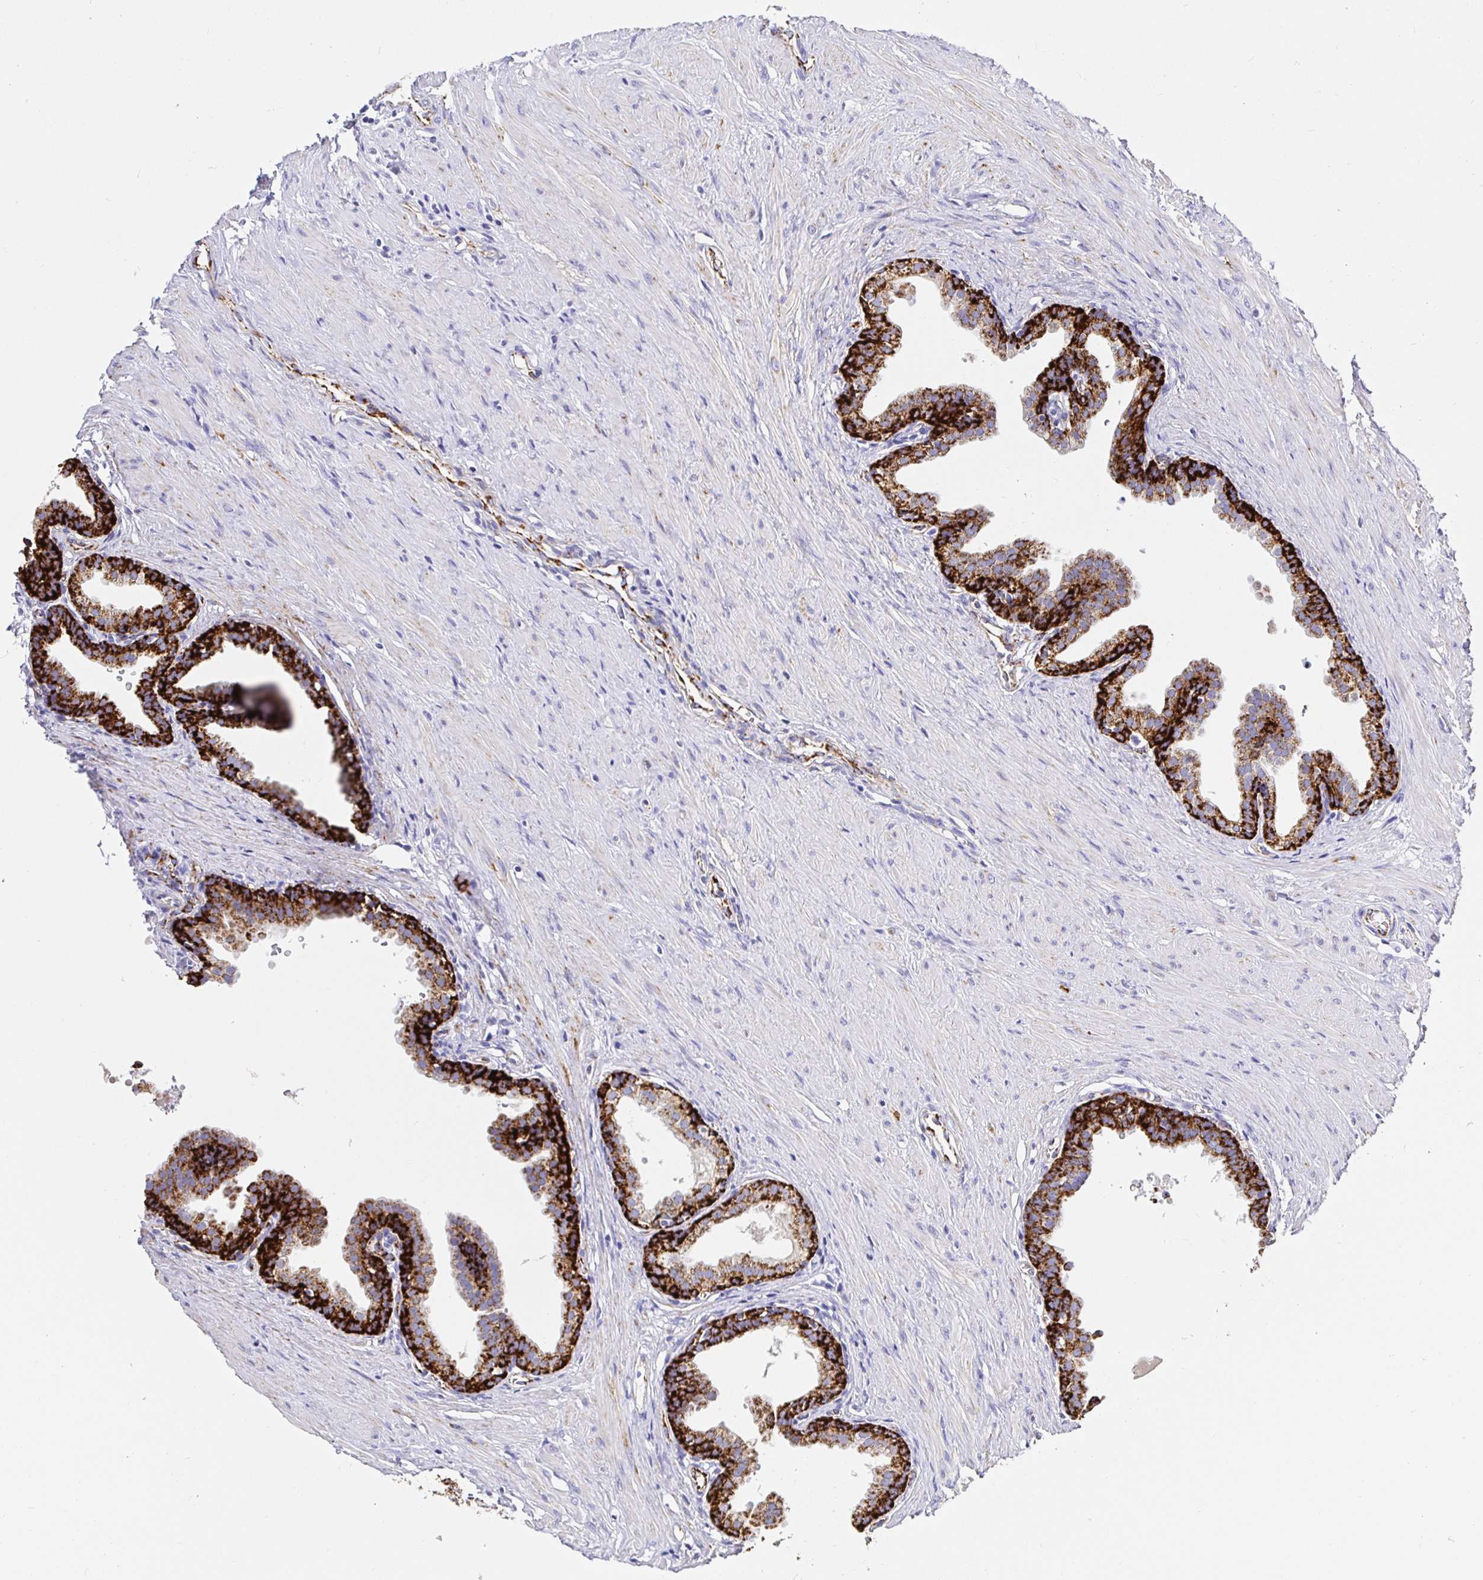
{"staining": {"intensity": "strong", "quantity": "25%-75%", "location": "cytoplasmic/membranous"}, "tissue": "prostate", "cell_type": "Glandular cells", "image_type": "normal", "snomed": [{"axis": "morphology", "description": "Normal tissue, NOS"}, {"axis": "topography", "description": "Prostate"}, {"axis": "topography", "description": "Peripheral nerve tissue"}], "caption": "About 25%-75% of glandular cells in normal human prostate exhibit strong cytoplasmic/membranous protein expression as visualized by brown immunohistochemical staining.", "gene": "MAOA", "patient": {"sex": "male", "age": 55}}